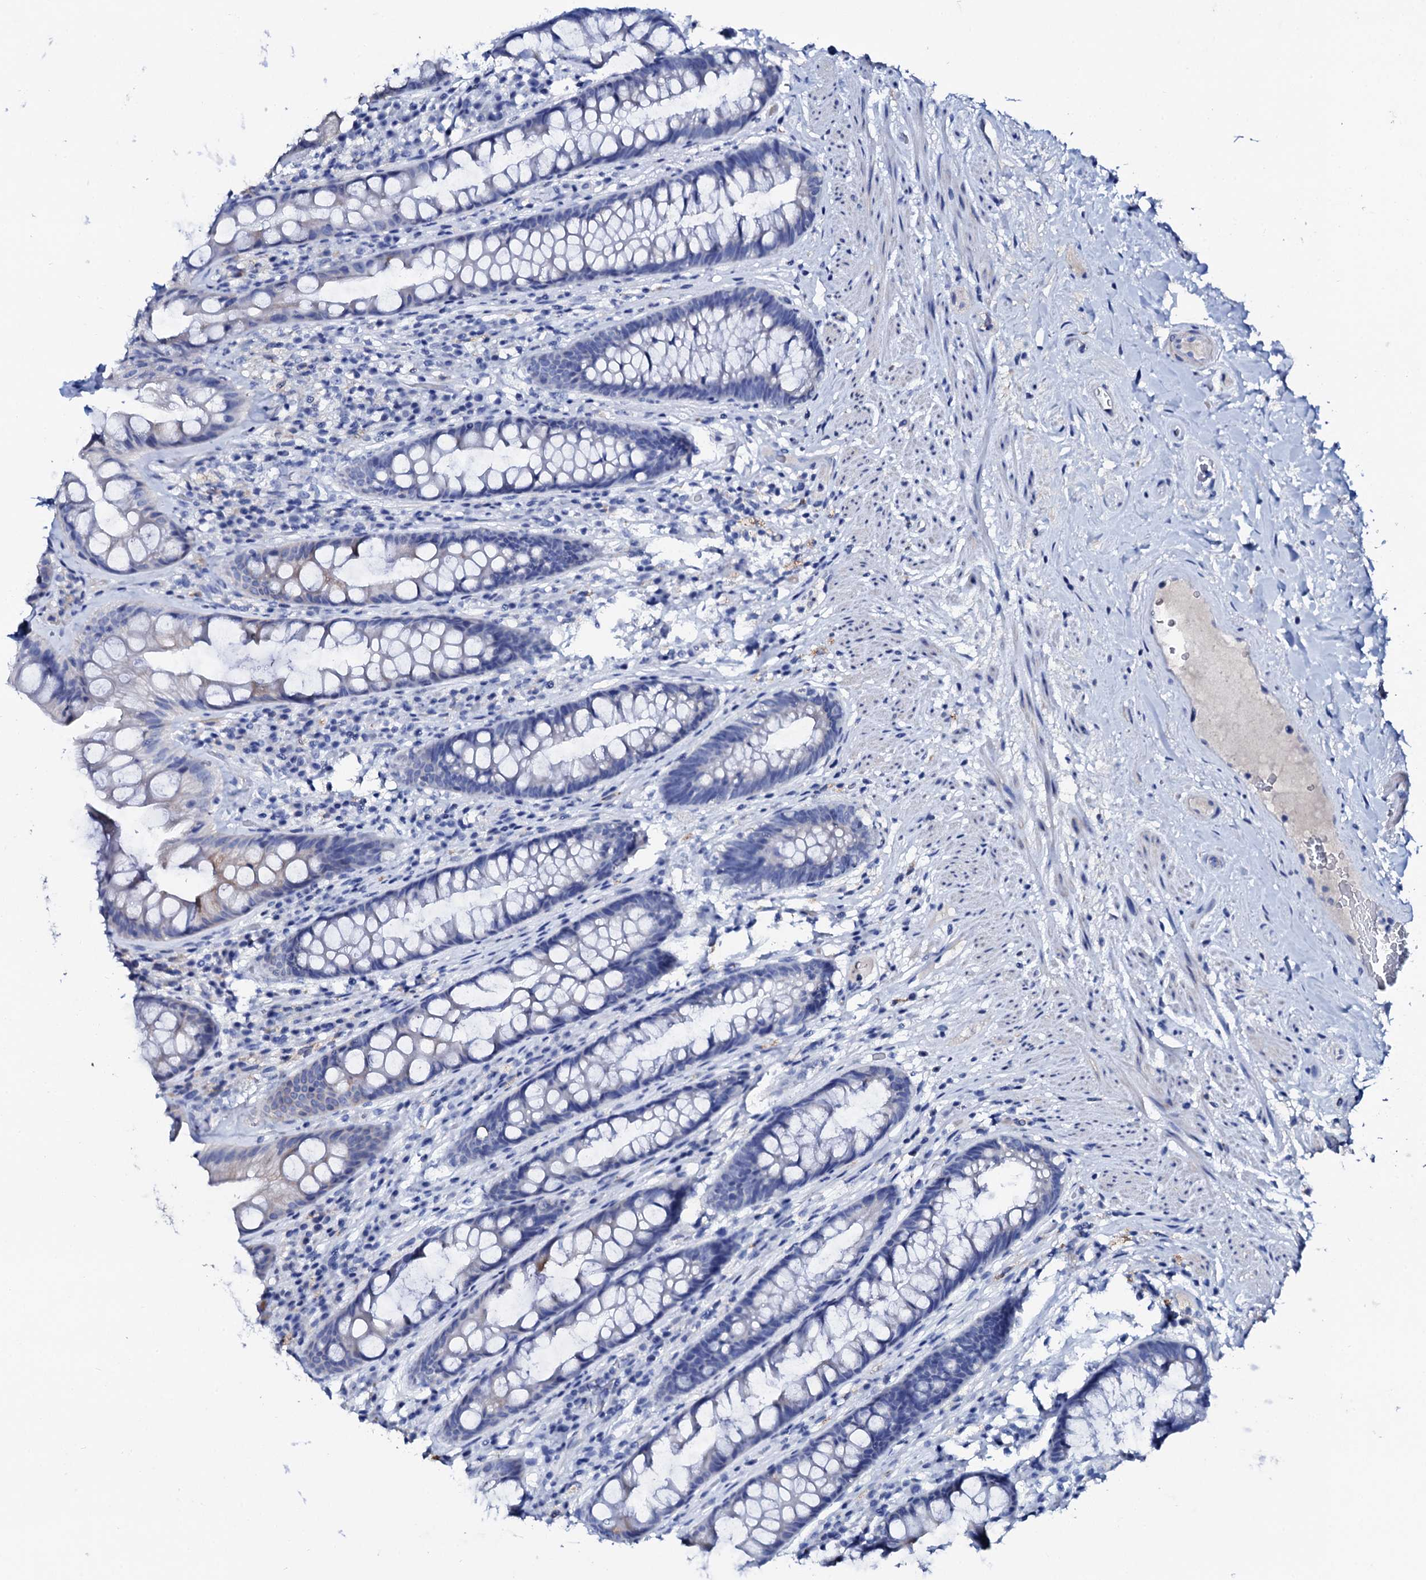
{"staining": {"intensity": "negative", "quantity": "none", "location": "none"}, "tissue": "rectum", "cell_type": "Glandular cells", "image_type": "normal", "snomed": [{"axis": "morphology", "description": "Normal tissue, NOS"}, {"axis": "topography", "description": "Rectum"}], "caption": "This is a image of immunohistochemistry staining of normal rectum, which shows no positivity in glandular cells. (DAB (3,3'-diaminobenzidine) immunohistochemistry with hematoxylin counter stain).", "gene": "GLB1L3", "patient": {"sex": "male", "age": 74}}